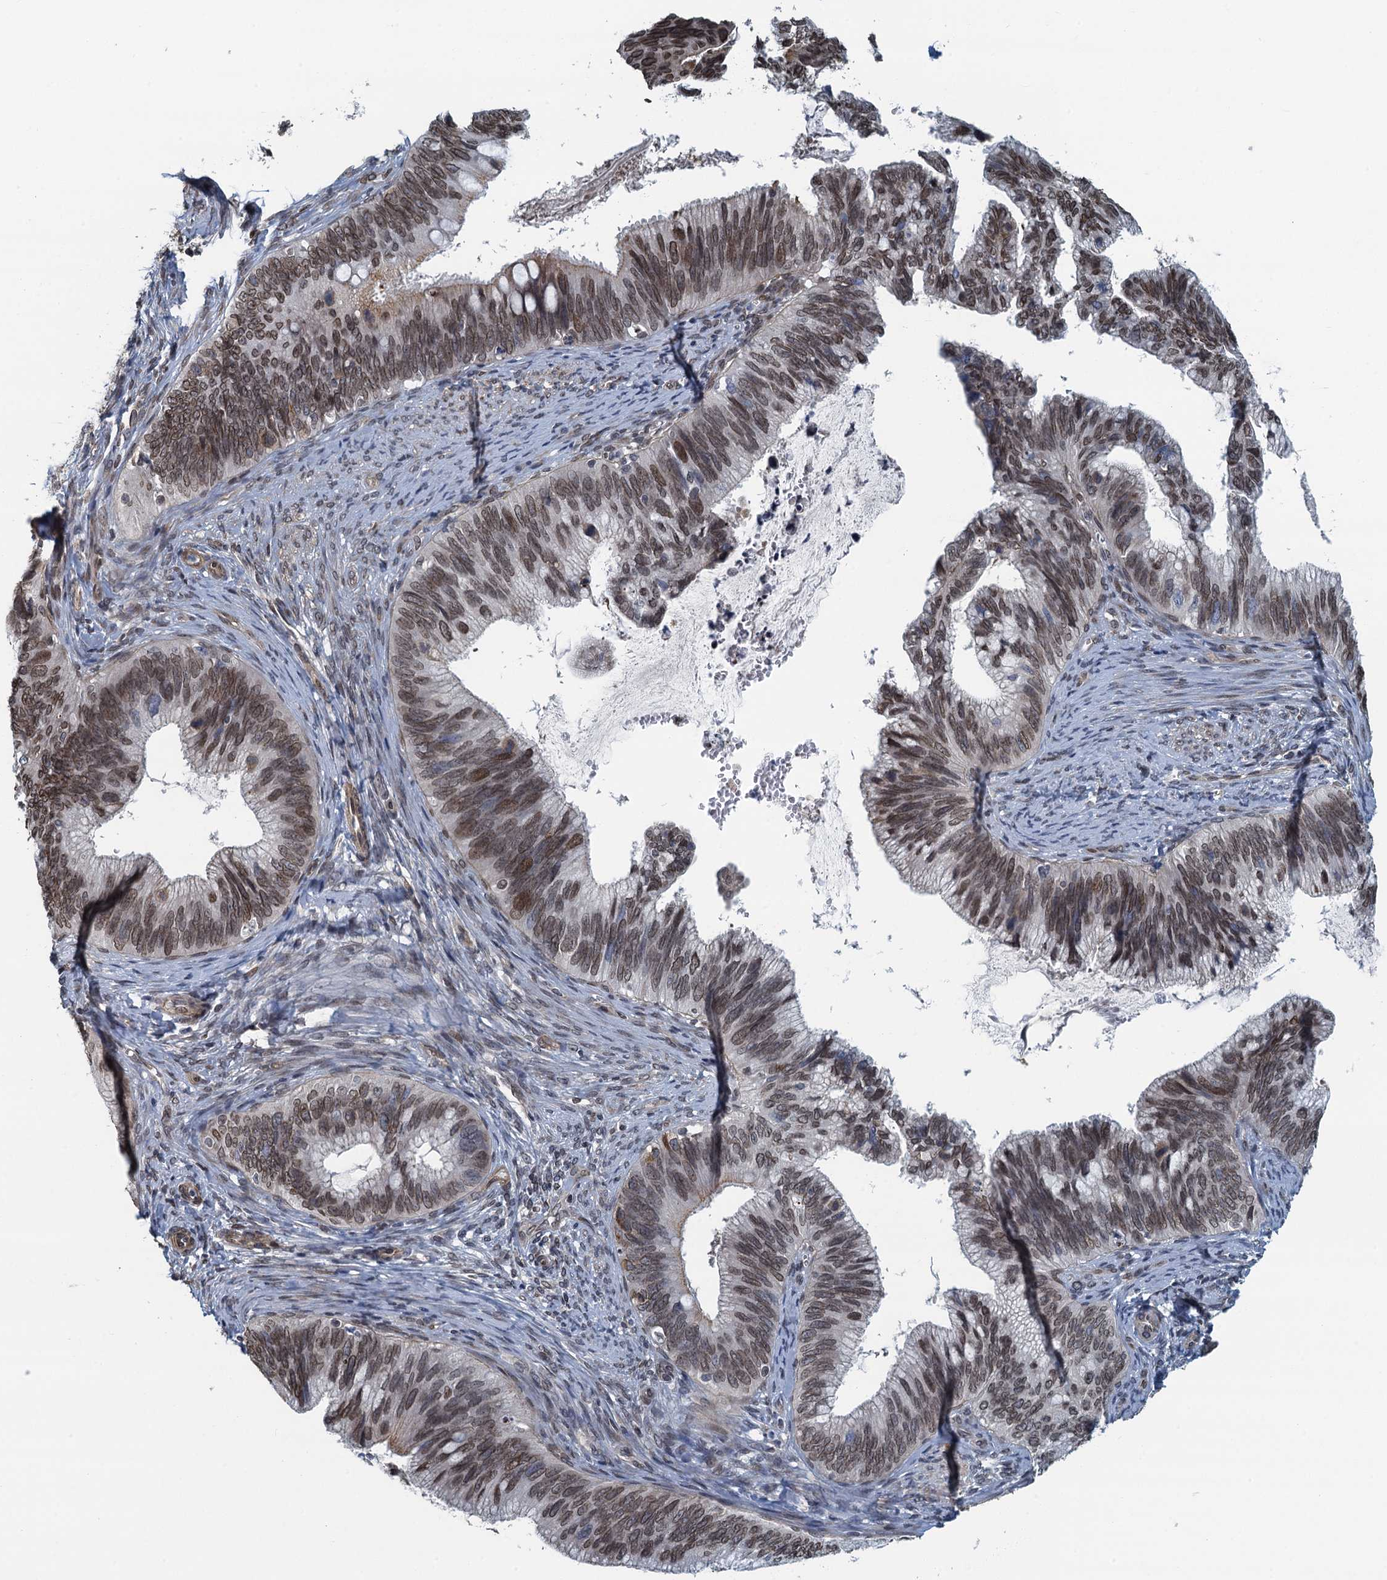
{"staining": {"intensity": "moderate", "quantity": ">75%", "location": "cytoplasmic/membranous,nuclear"}, "tissue": "cervical cancer", "cell_type": "Tumor cells", "image_type": "cancer", "snomed": [{"axis": "morphology", "description": "Adenocarcinoma, NOS"}, {"axis": "topography", "description": "Cervix"}], "caption": "Protein expression analysis of adenocarcinoma (cervical) displays moderate cytoplasmic/membranous and nuclear staining in approximately >75% of tumor cells.", "gene": "CCDC34", "patient": {"sex": "female", "age": 42}}